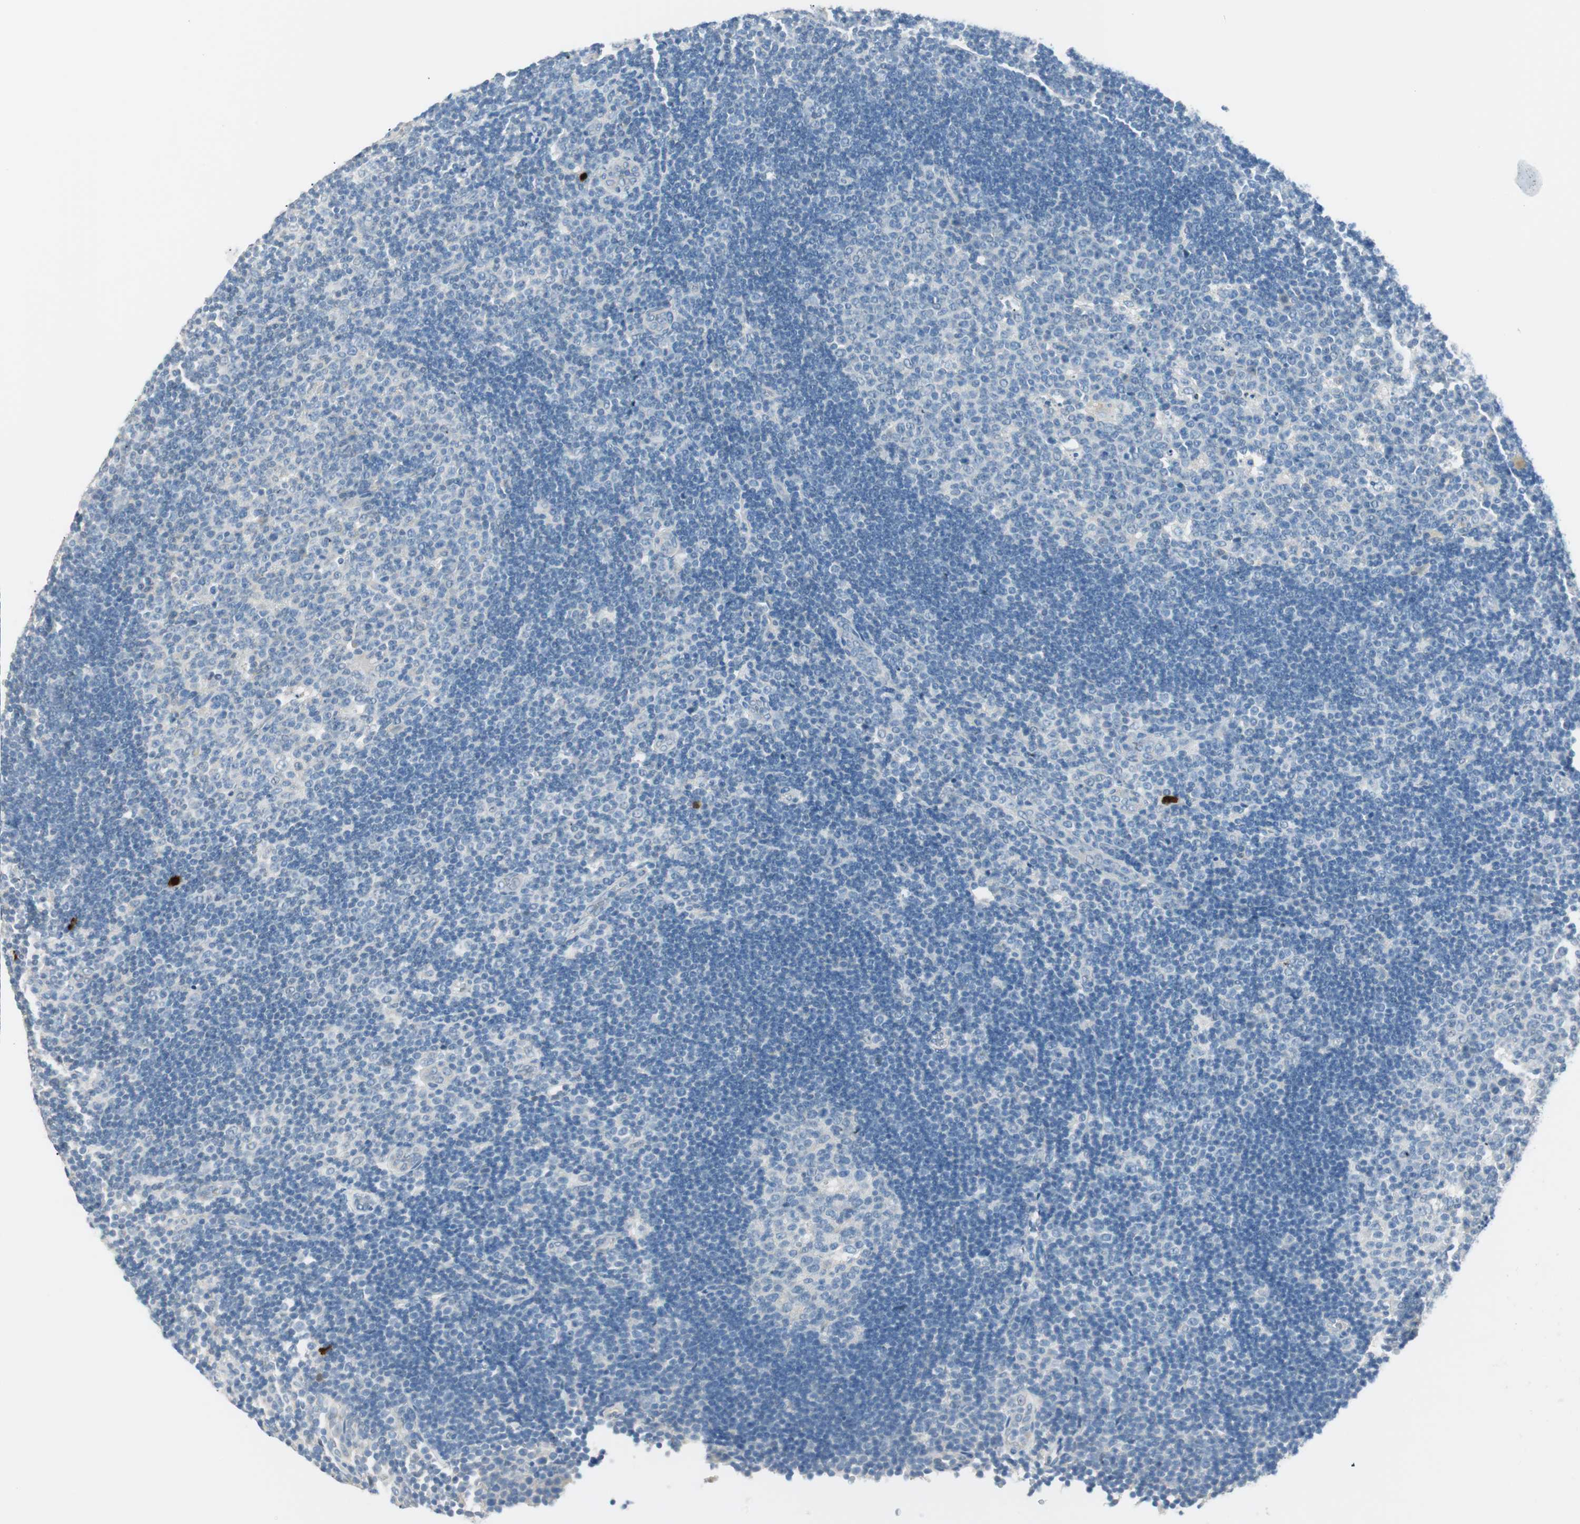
{"staining": {"intensity": "negative", "quantity": "none", "location": "none"}, "tissue": "lymph node", "cell_type": "Germinal center cells", "image_type": "normal", "snomed": [{"axis": "morphology", "description": "Normal tissue, NOS"}, {"axis": "topography", "description": "Lymph node"}, {"axis": "topography", "description": "Salivary gland"}], "caption": "Protein analysis of normal lymph node exhibits no significant staining in germinal center cells.", "gene": "HPGD", "patient": {"sex": "male", "age": 8}}